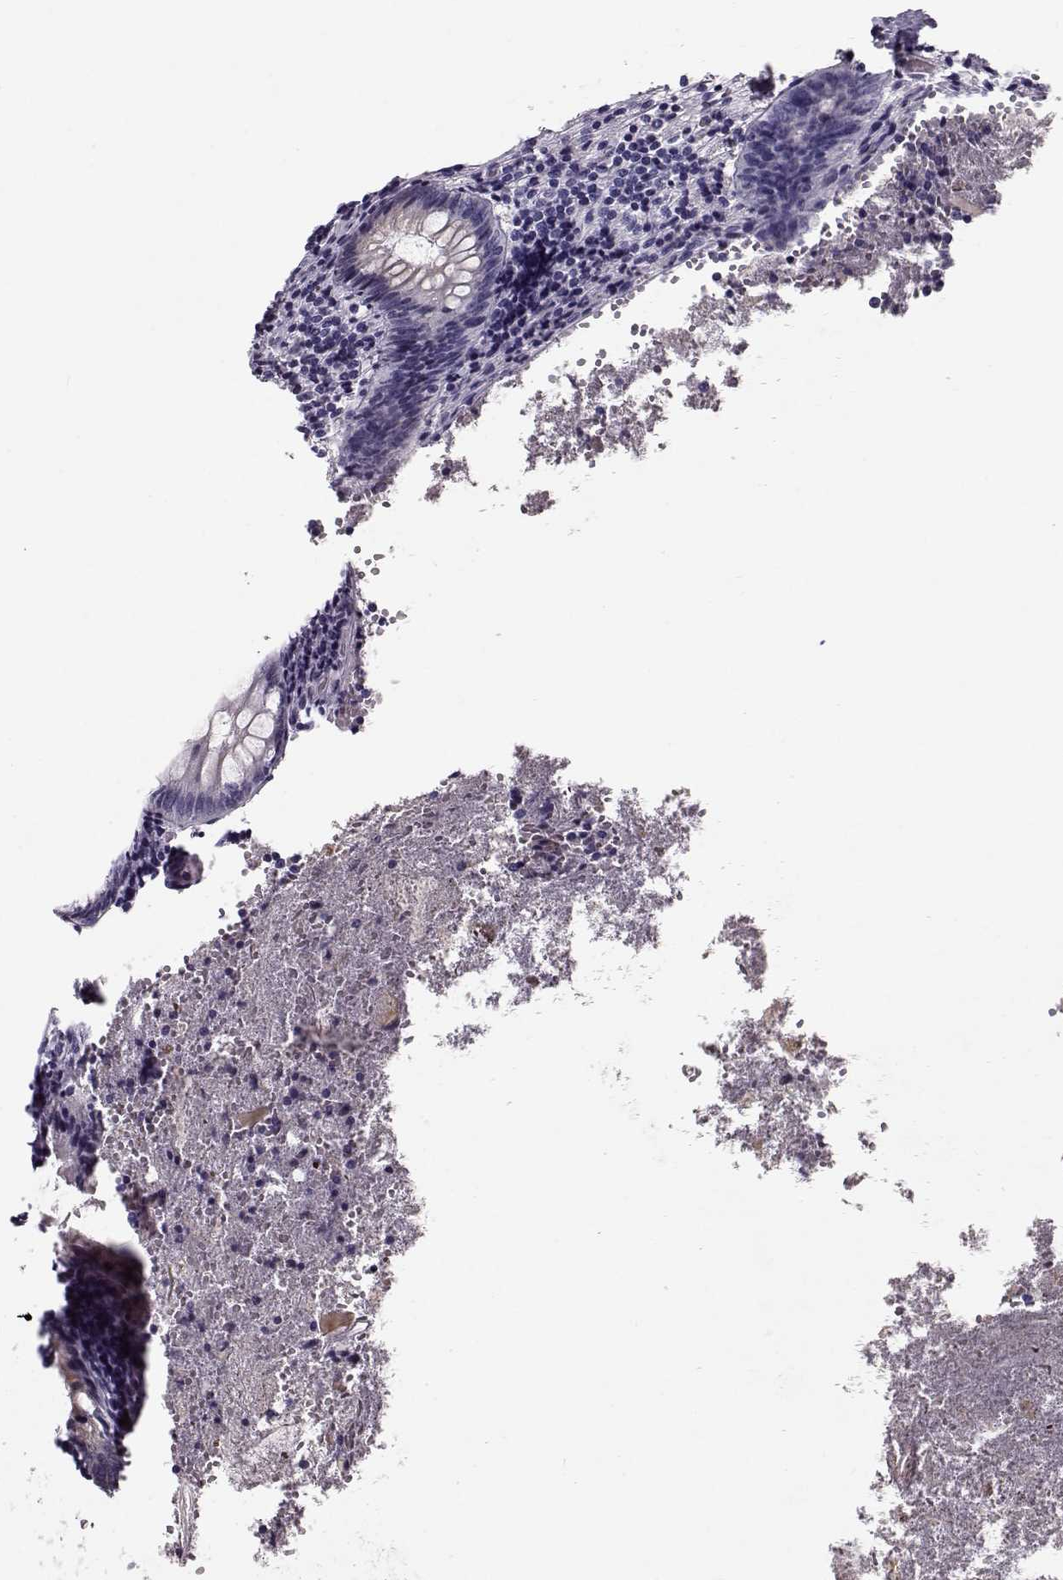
{"staining": {"intensity": "negative", "quantity": "none", "location": "none"}, "tissue": "appendix", "cell_type": "Glandular cells", "image_type": "normal", "snomed": [{"axis": "morphology", "description": "Normal tissue, NOS"}, {"axis": "topography", "description": "Appendix"}], "caption": "IHC histopathology image of unremarkable human appendix stained for a protein (brown), which shows no staining in glandular cells.", "gene": "GPR26", "patient": {"sex": "female", "age": 23}}